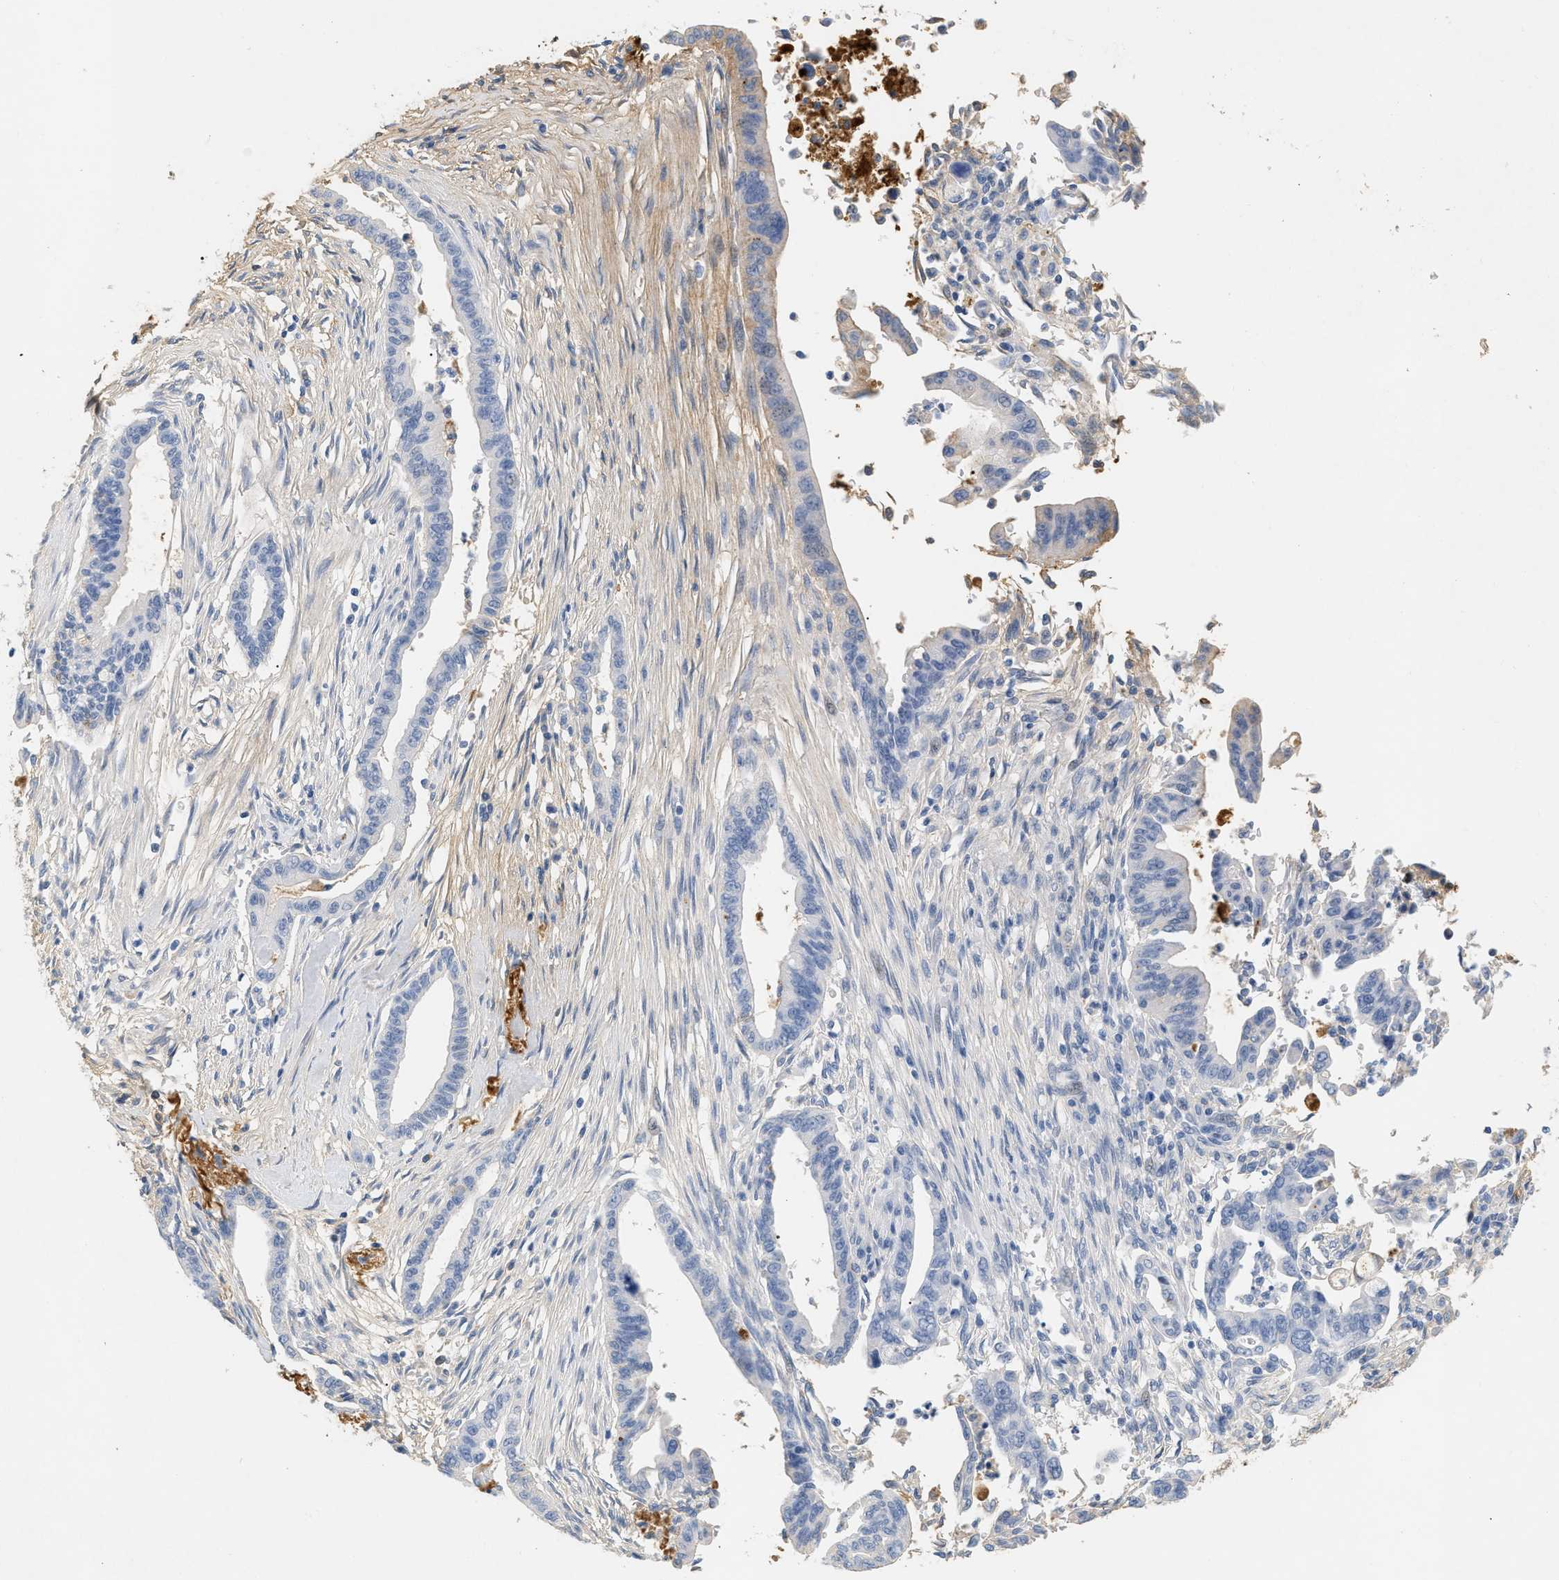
{"staining": {"intensity": "negative", "quantity": "none", "location": "none"}, "tissue": "pancreatic cancer", "cell_type": "Tumor cells", "image_type": "cancer", "snomed": [{"axis": "morphology", "description": "Adenocarcinoma, NOS"}, {"axis": "topography", "description": "Pancreas"}], "caption": "Micrograph shows no significant protein staining in tumor cells of pancreatic adenocarcinoma.", "gene": "CFH", "patient": {"sex": "male", "age": 70}}